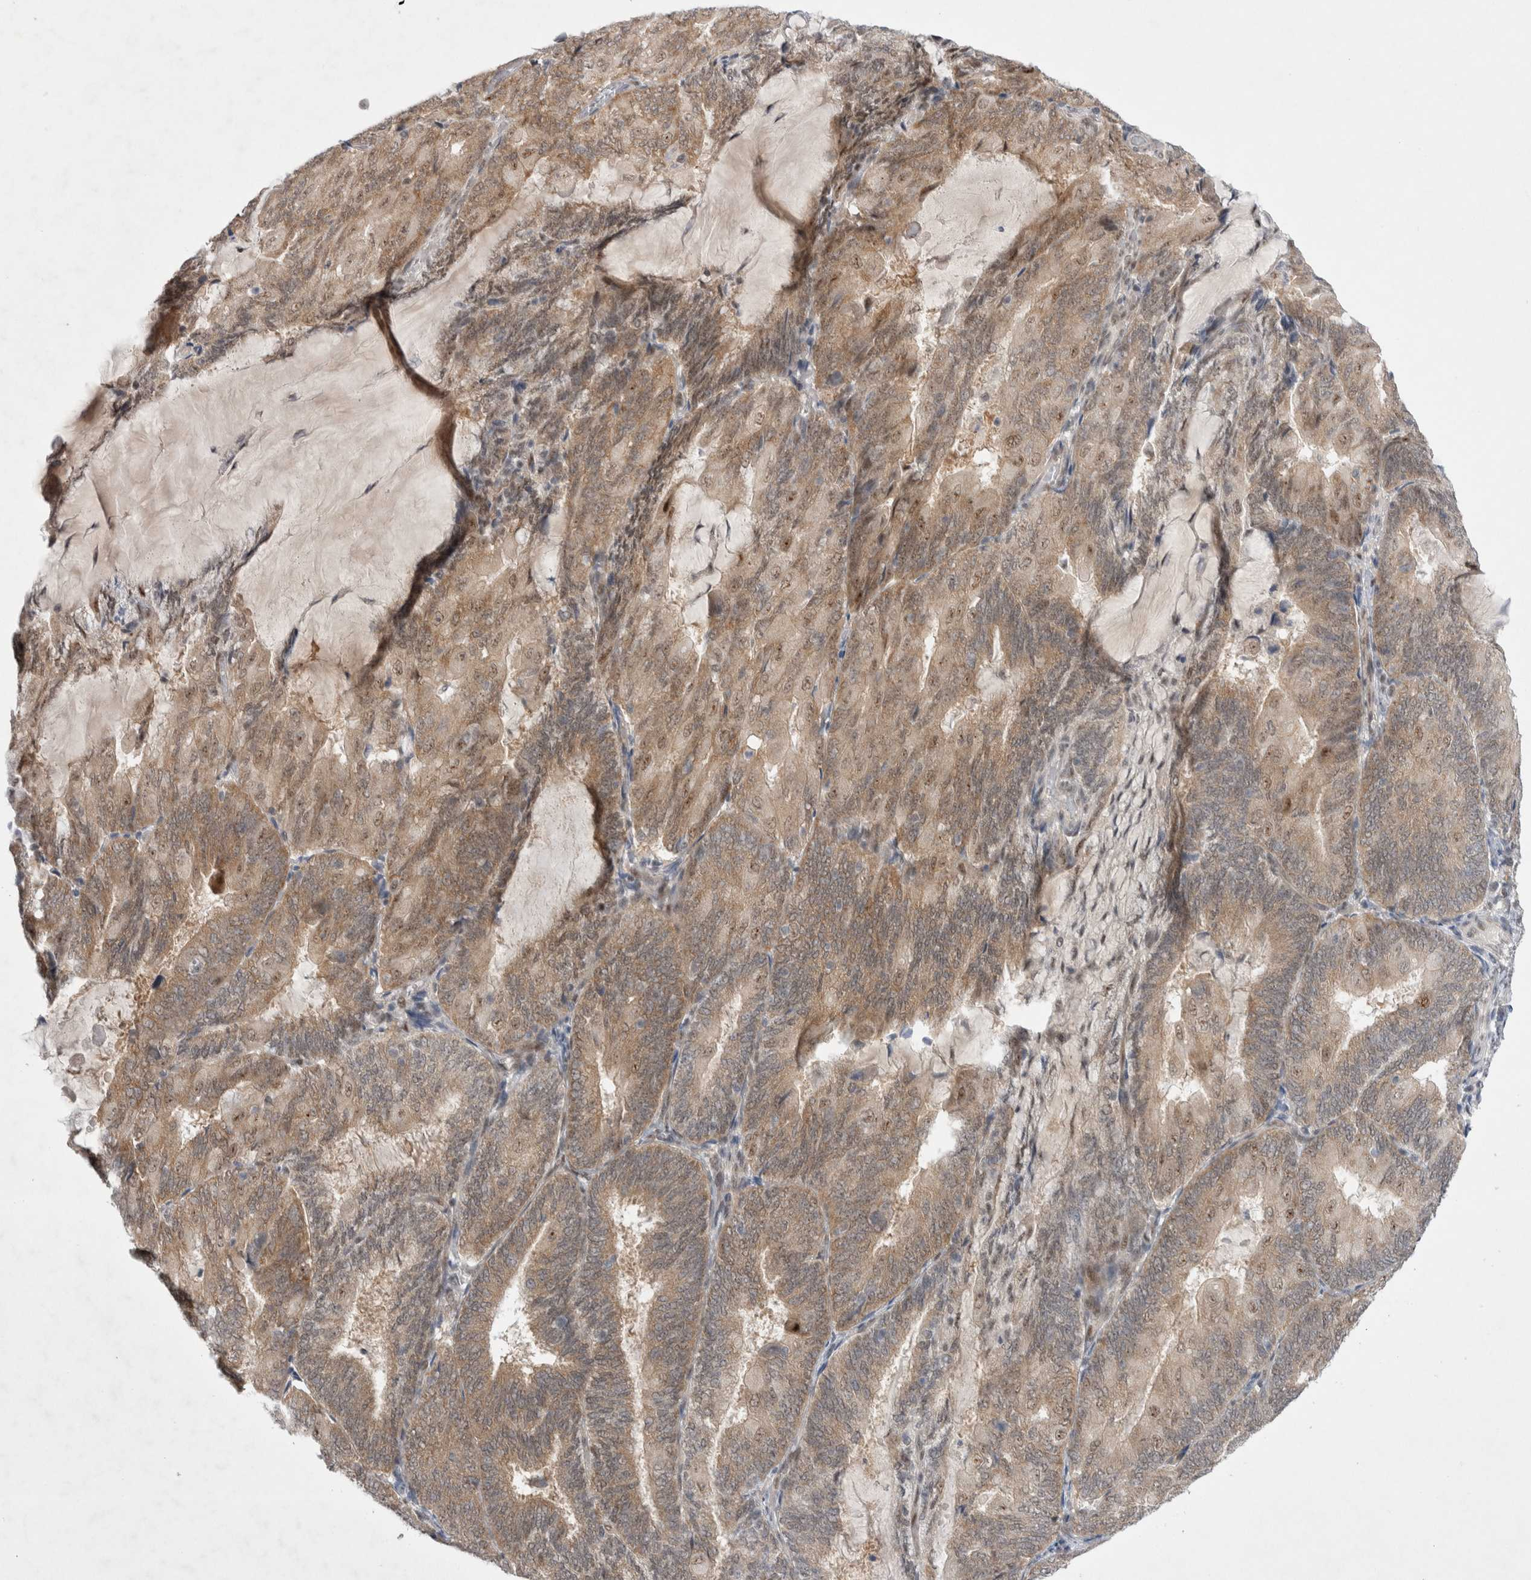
{"staining": {"intensity": "moderate", "quantity": ">75%", "location": "cytoplasmic/membranous"}, "tissue": "endometrial cancer", "cell_type": "Tumor cells", "image_type": "cancer", "snomed": [{"axis": "morphology", "description": "Adenocarcinoma, NOS"}, {"axis": "topography", "description": "Endometrium"}], "caption": "Protein staining reveals moderate cytoplasmic/membranous expression in about >75% of tumor cells in endometrial cancer (adenocarcinoma). The protein is stained brown, and the nuclei are stained in blue (DAB IHC with brightfield microscopy, high magnification).", "gene": "WIPF2", "patient": {"sex": "female", "age": 81}}